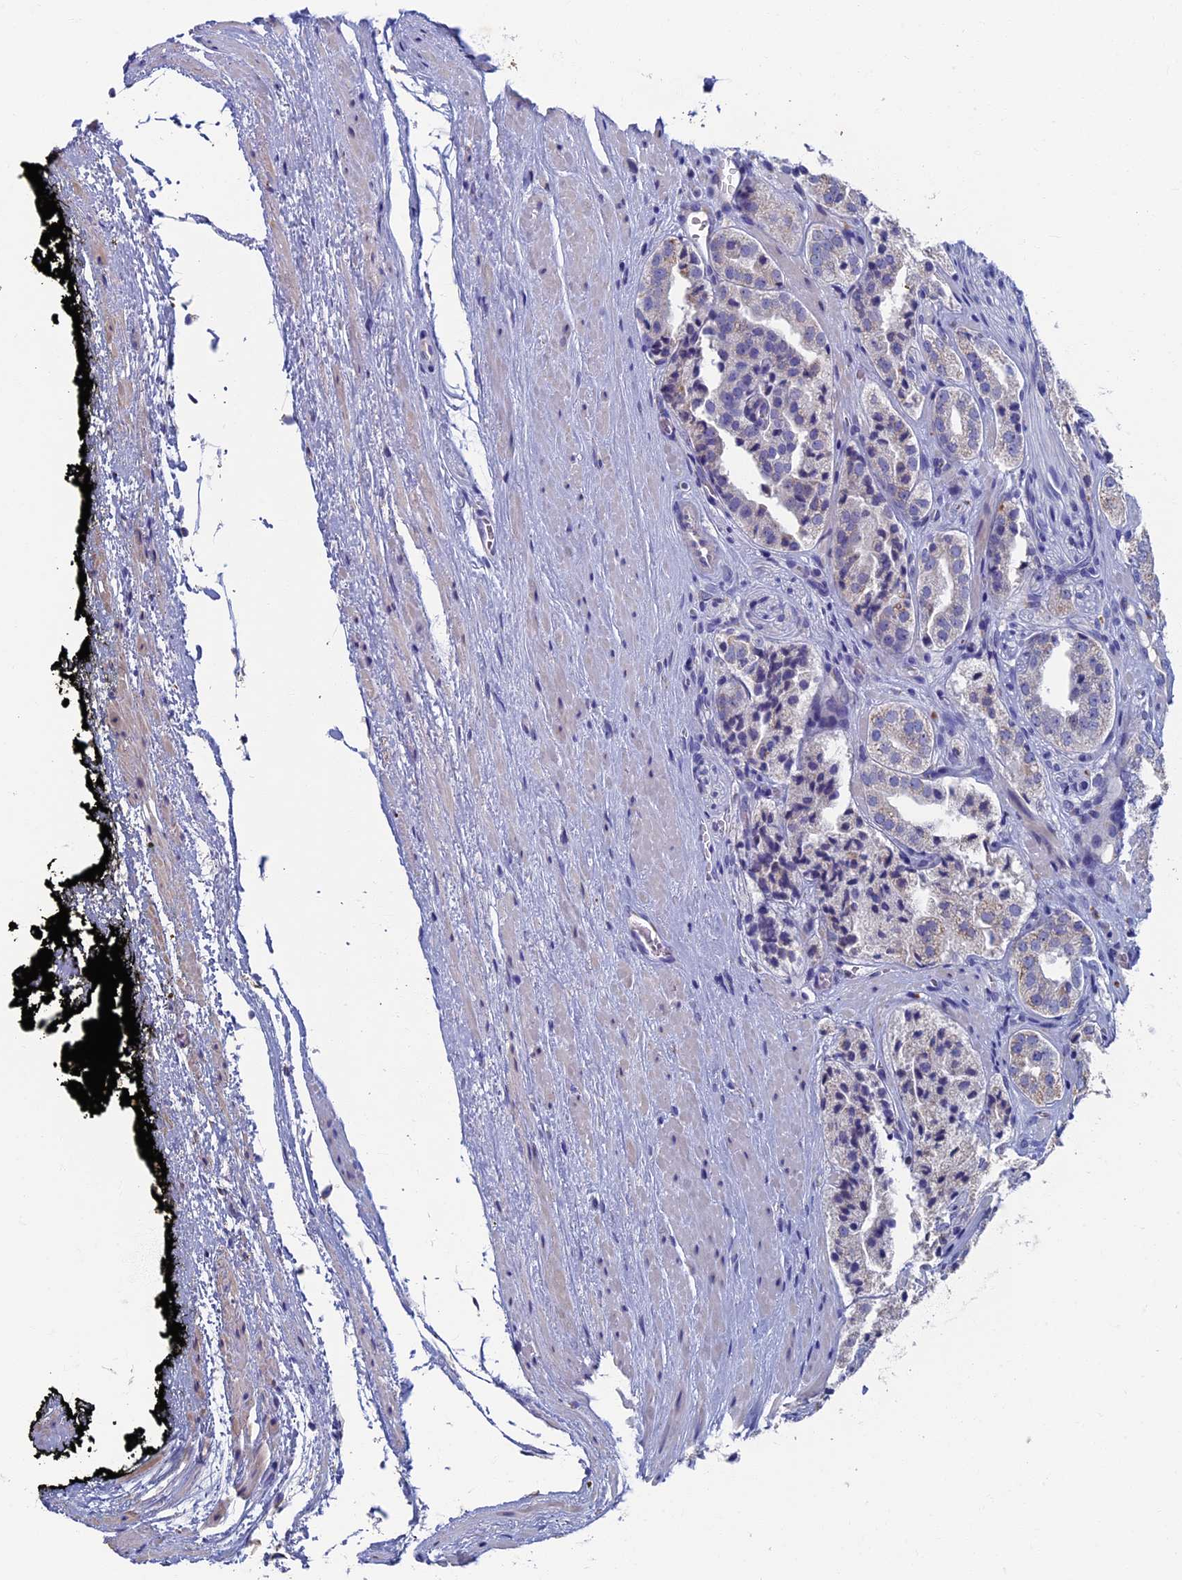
{"staining": {"intensity": "weak", "quantity": "<25%", "location": "cytoplasmic/membranous"}, "tissue": "prostate cancer", "cell_type": "Tumor cells", "image_type": "cancer", "snomed": [{"axis": "morphology", "description": "Adenocarcinoma, High grade"}, {"axis": "topography", "description": "Prostate"}], "caption": "Protein analysis of adenocarcinoma (high-grade) (prostate) shows no significant expression in tumor cells. (DAB (3,3'-diaminobenzidine) IHC with hematoxylin counter stain).", "gene": "OAT", "patient": {"sex": "male", "age": 71}}